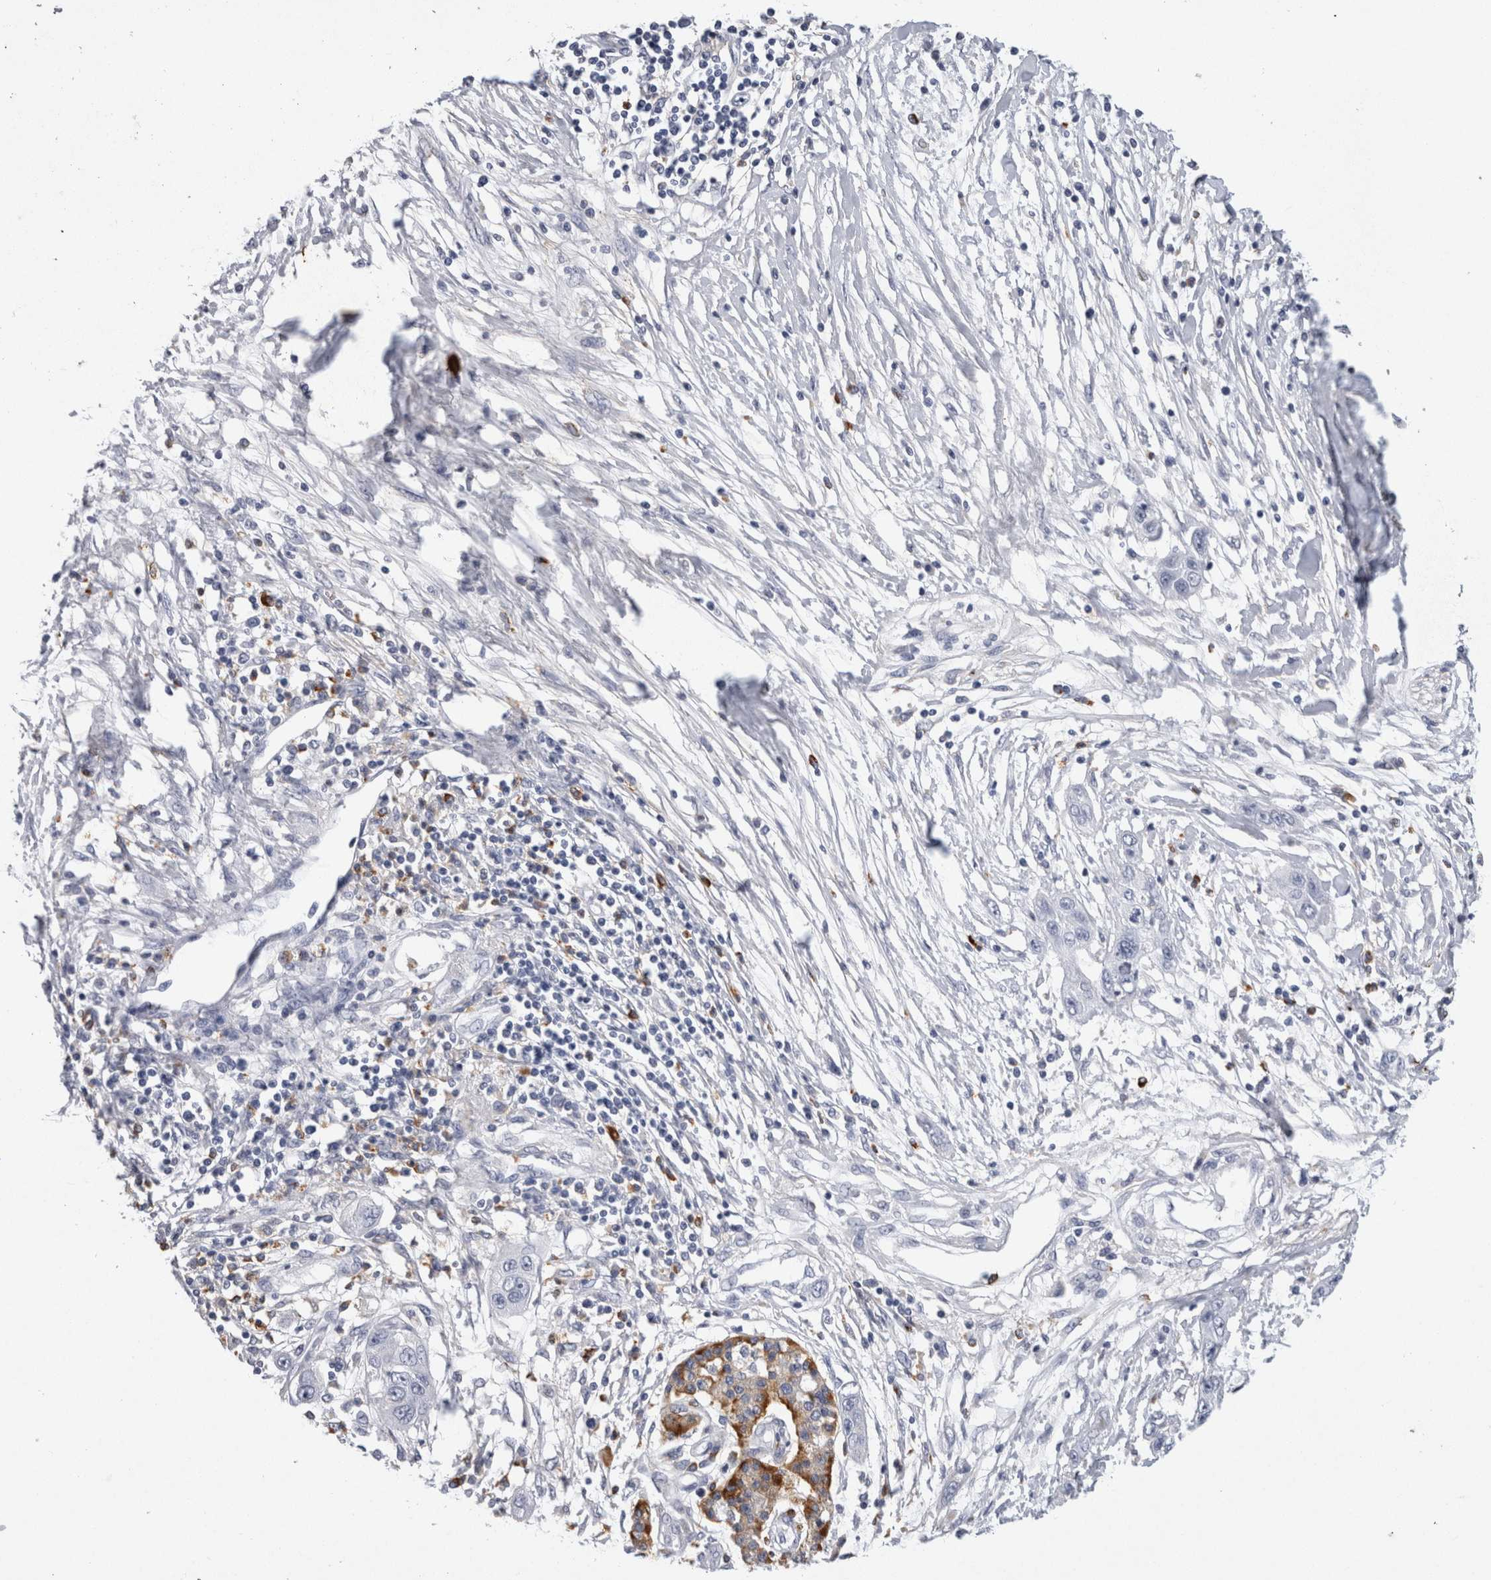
{"staining": {"intensity": "negative", "quantity": "none", "location": "none"}, "tissue": "pancreatic cancer", "cell_type": "Tumor cells", "image_type": "cancer", "snomed": [{"axis": "morphology", "description": "Adenocarcinoma, NOS"}, {"axis": "topography", "description": "Pancreas"}], "caption": "Pancreatic cancer (adenocarcinoma) was stained to show a protein in brown. There is no significant positivity in tumor cells.", "gene": "CD63", "patient": {"sex": "female", "age": 70}}